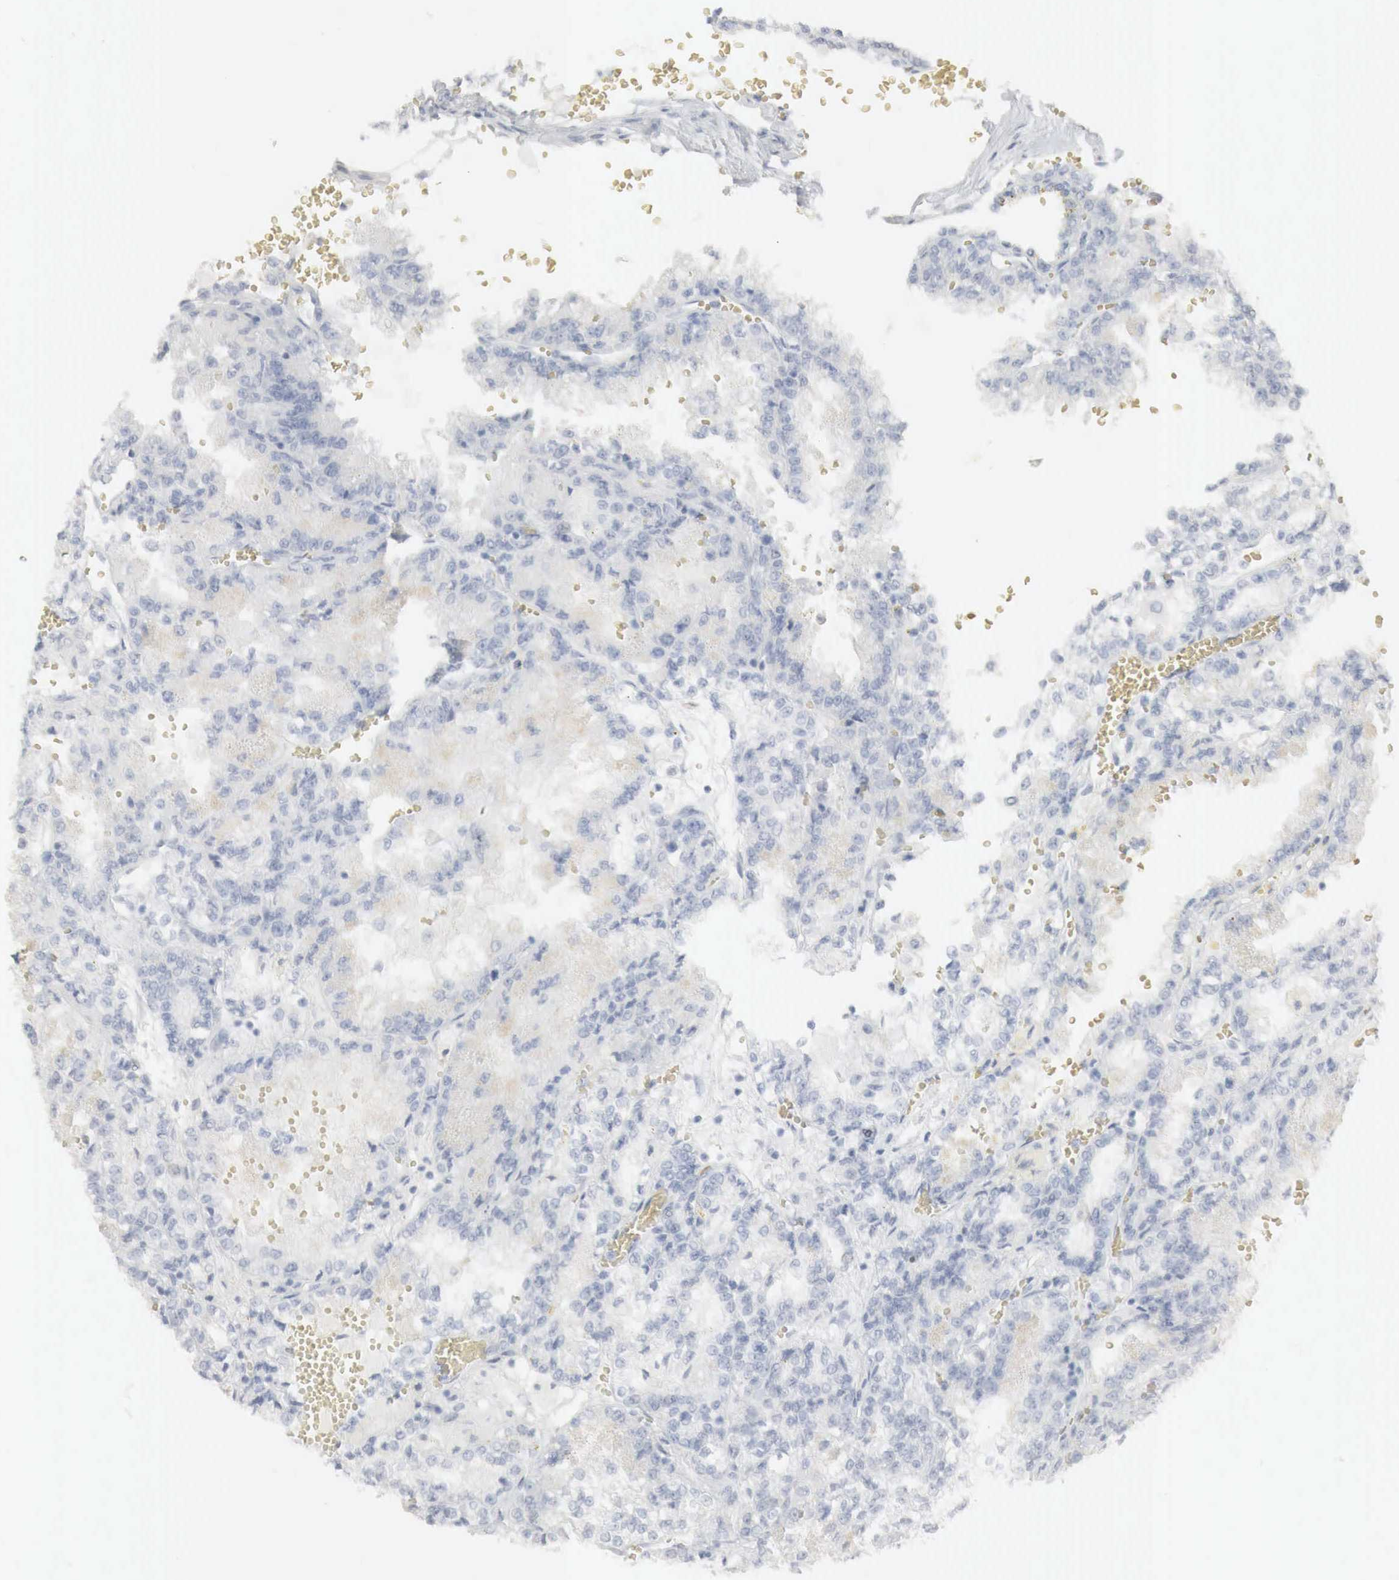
{"staining": {"intensity": "negative", "quantity": "none", "location": "none"}, "tissue": "renal cancer", "cell_type": "Tumor cells", "image_type": "cancer", "snomed": [{"axis": "morphology", "description": "Adenocarcinoma, NOS"}, {"axis": "topography", "description": "Kidney"}], "caption": "High magnification brightfield microscopy of renal cancer stained with DAB (brown) and counterstained with hematoxylin (blue): tumor cells show no significant expression.", "gene": "TP63", "patient": {"sex": "female", "age": 56}}